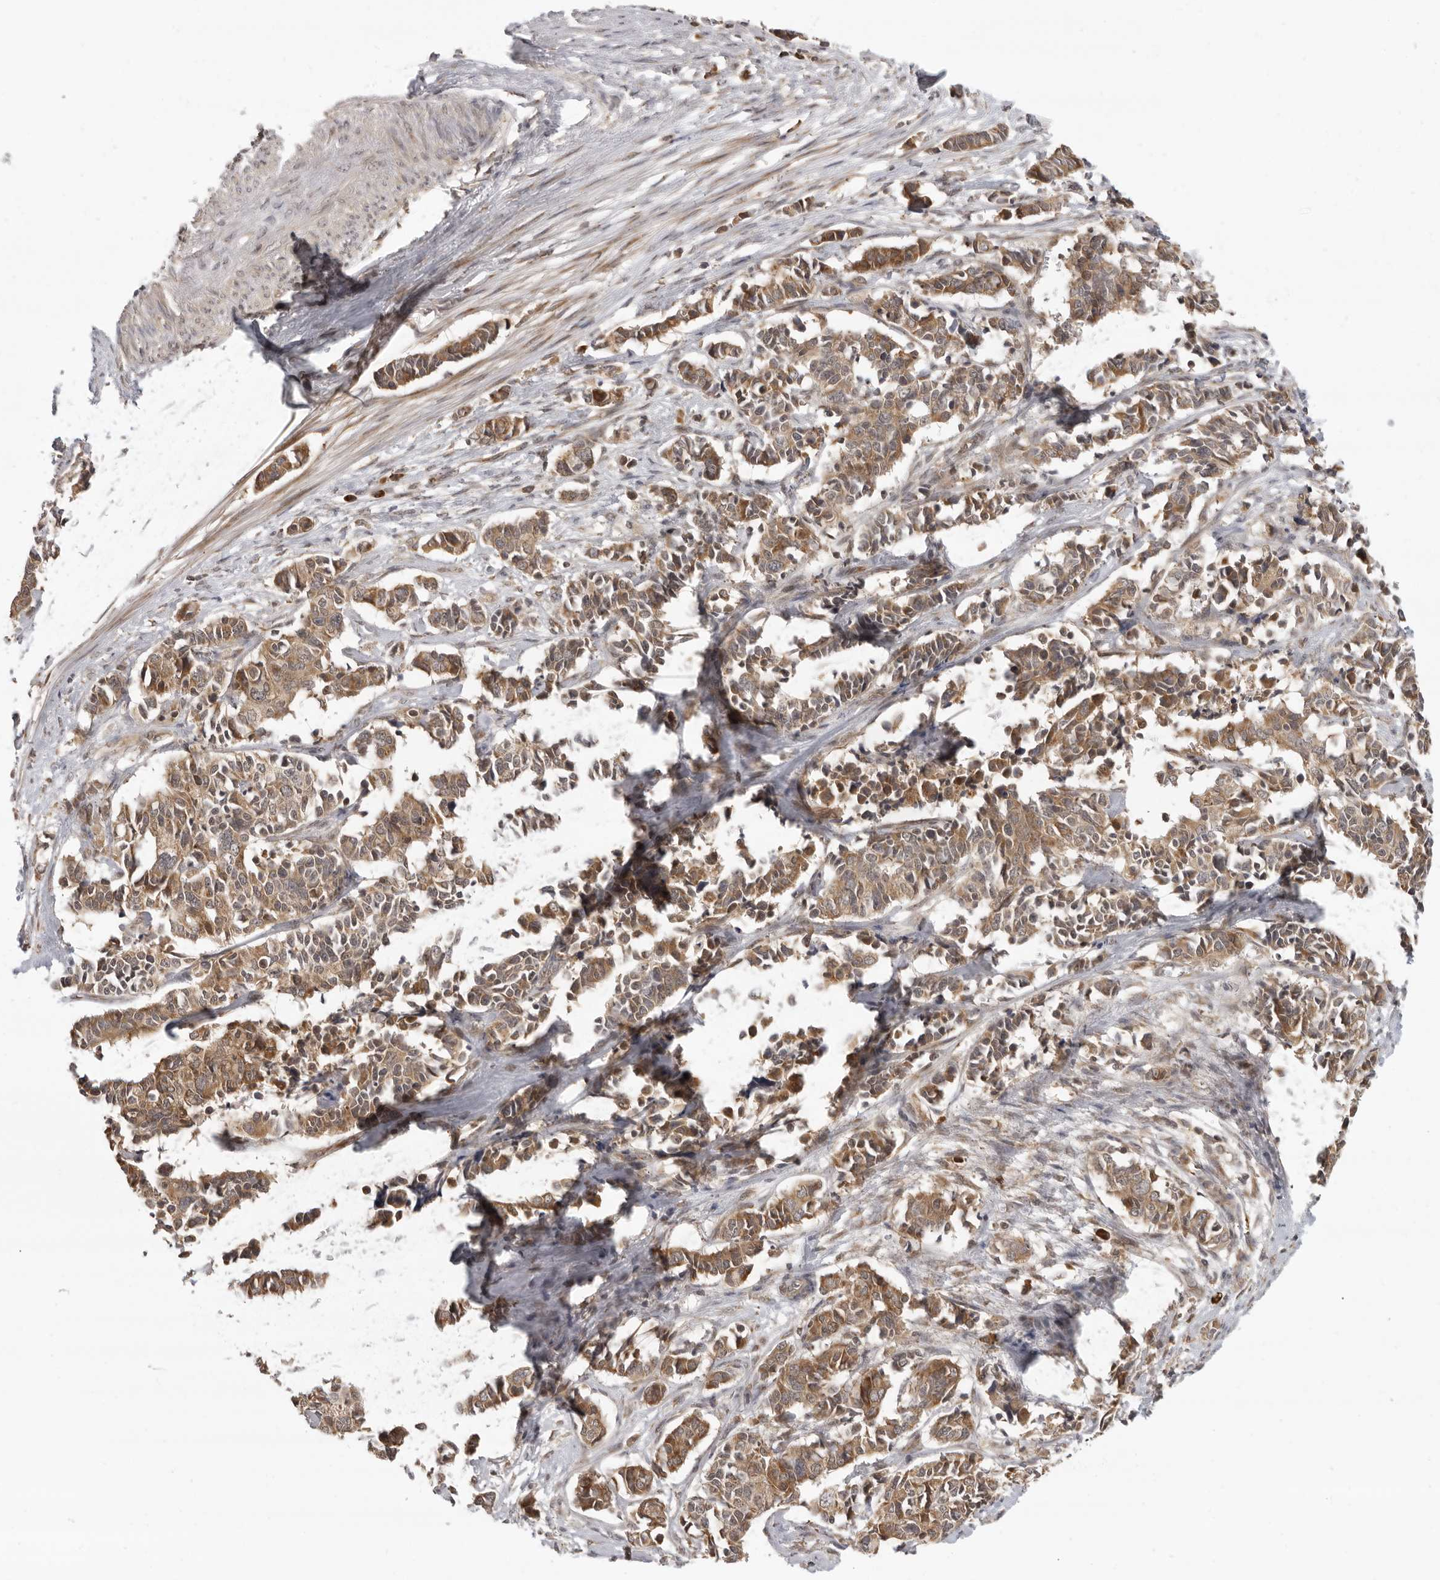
{"staining": {"intensity": "moderate", "quantity": ">75%", "location": "cytoplasmic/membranous"}, "tissue": "cervical cancer", "cell_type": "Tumor cells", "image_type": "cancer", "snomed": [{"axis": "morphology", "description": "Normal tissue, NOS"}, {"axis": "morphology", "description": "Squamous cell carcinoma, NOS"}, {"axis": "topography", "description": "Cervix"}], "caption": "Human cervical squamous cell carcinoma stained with a protein marker reveals moderate staining in tumor cells.", "gene": "PRRC2A", "patient": {"sex": "female", "age": 35}}